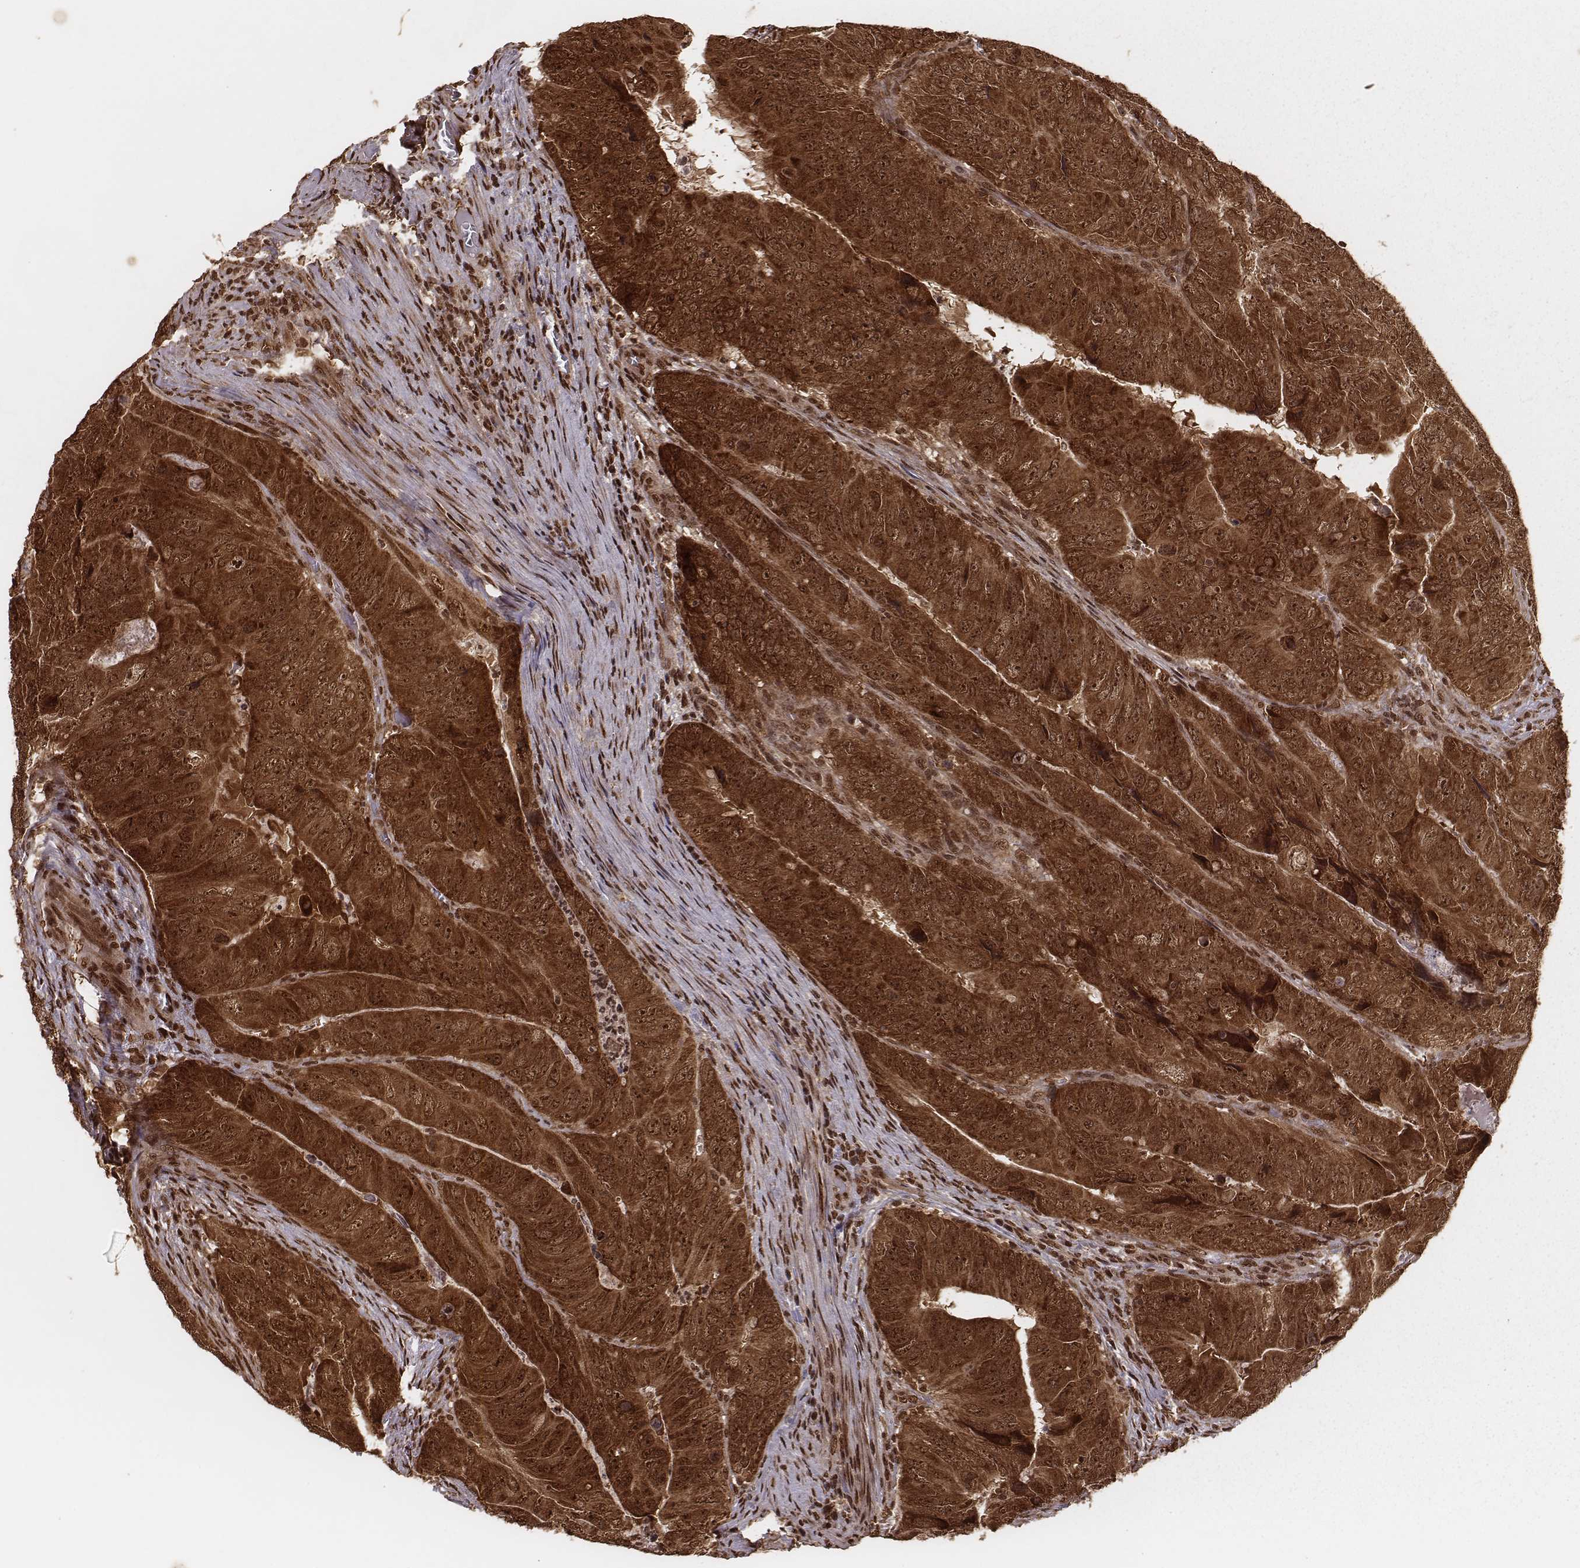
{"staining": {"intensity": "strong", "quantity": ">75%", "location": "cytoplasmic/membranous,nuclear"}, "tissue": "colorectal cancer", "cell_type": "Tumor cells", "image_type": "cancer", "snomed": [{"axis": "morphology", "description": "Adenocarcinoma, NOS"}, {"axis": "topography", "description": "Colon"}], "caption": "The image demonstrates staining of colorectal cancer, revealing strong cytoplasmic/membranous and nuclear protein expression (brown color) within tumor cells.", "gene": "NFX1", "patient": {"sex": "male", "age": 79}}